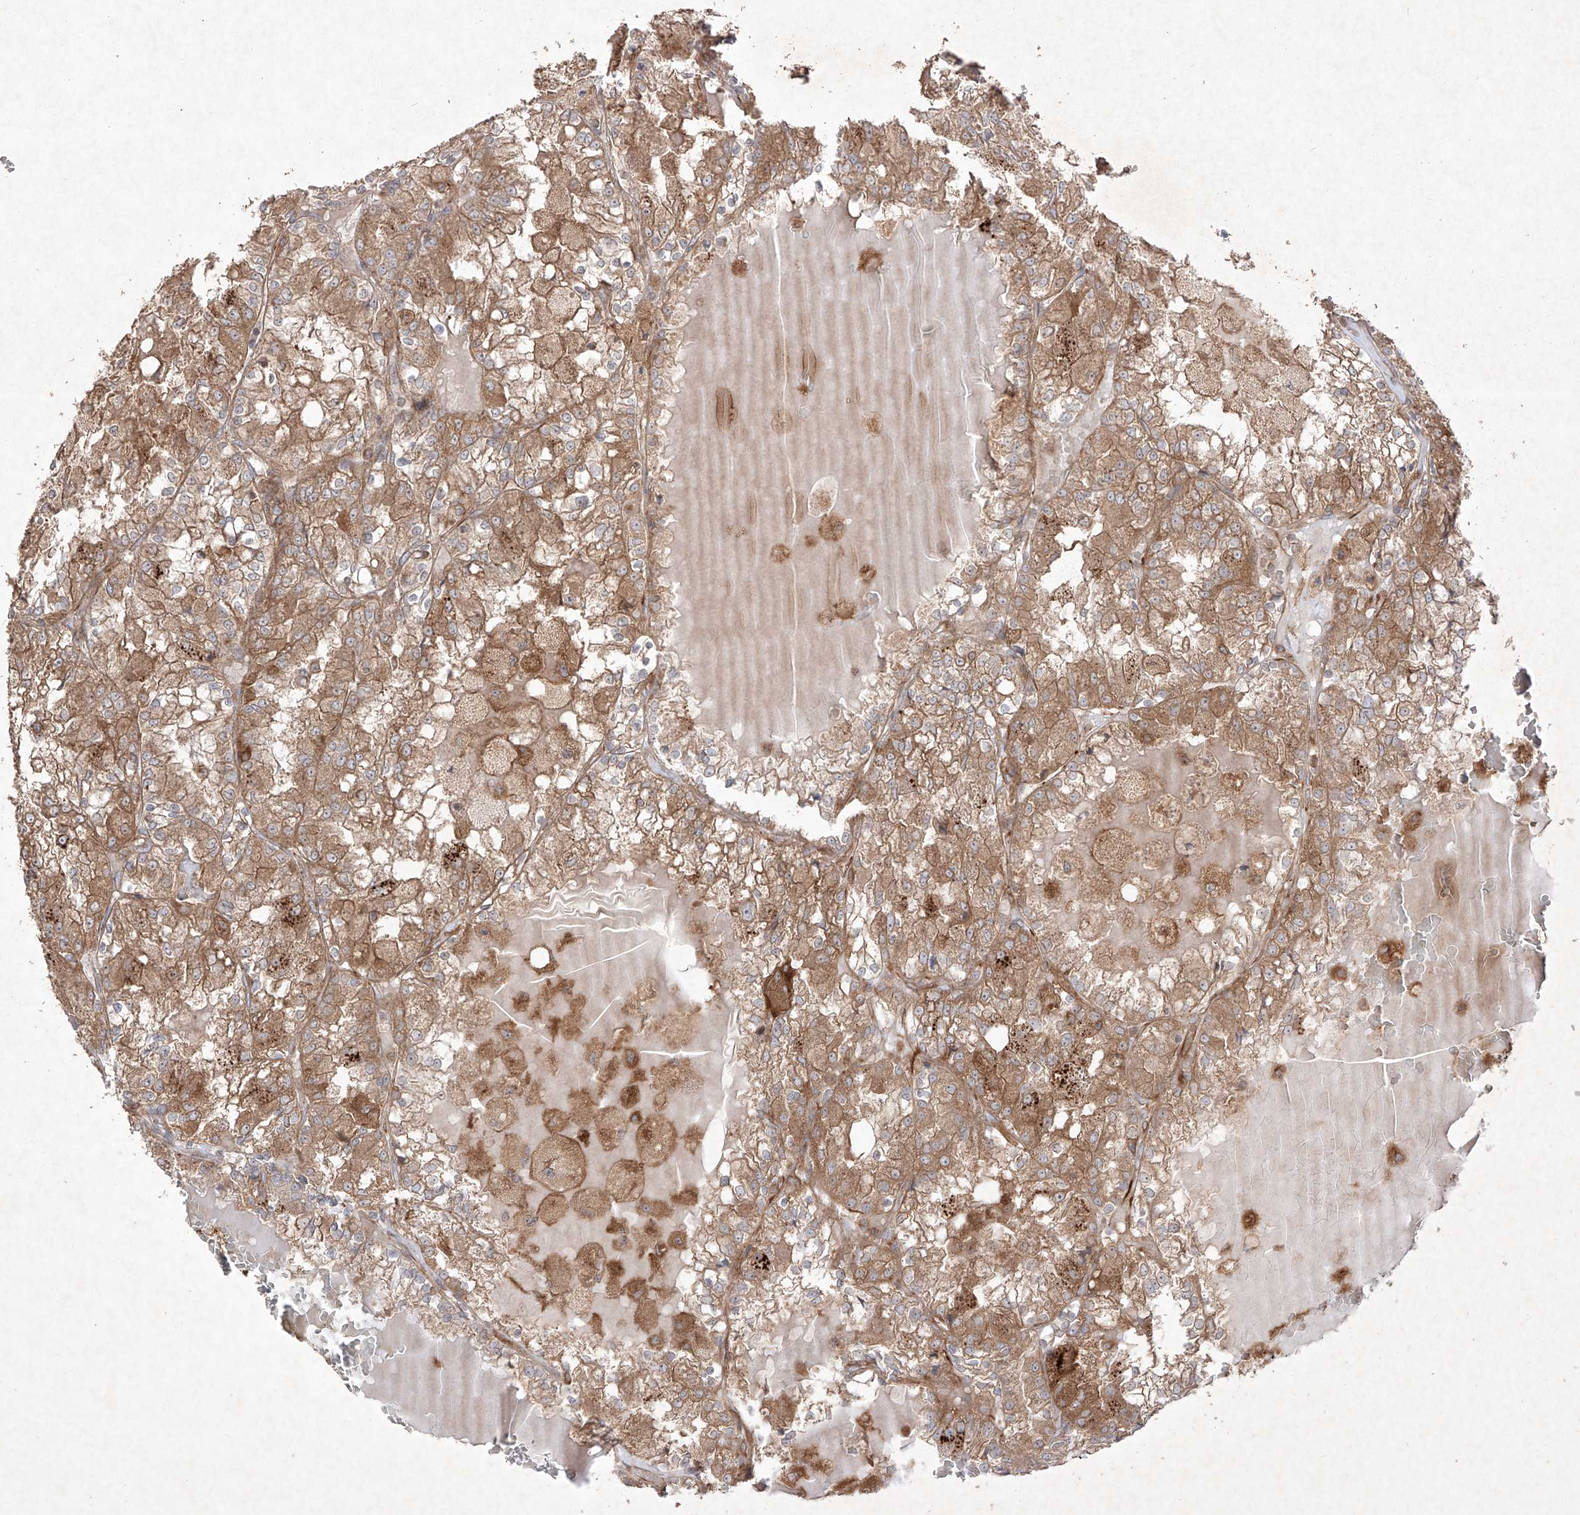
{"staining": {"intensity": "moderate", "quantity": ">75%", "location": "cytoplasmic/membranous"}, "tissue": "renal cancer", "cell_type": "Tumor cells", "image_type": "cancer", "snomed": [{"axis": "morphology", "description": "Adenocarcinoma, NOS"}, {"axis": "topography", "description": "Kidney"}], "caption": "A brown stain highlights moderate cytoplasmic/membranous expression of a protein in adenocarcinoma (renal) tumor cells.", "gene": "YKT6", "patient": {"sex": "female", "age": 56}}